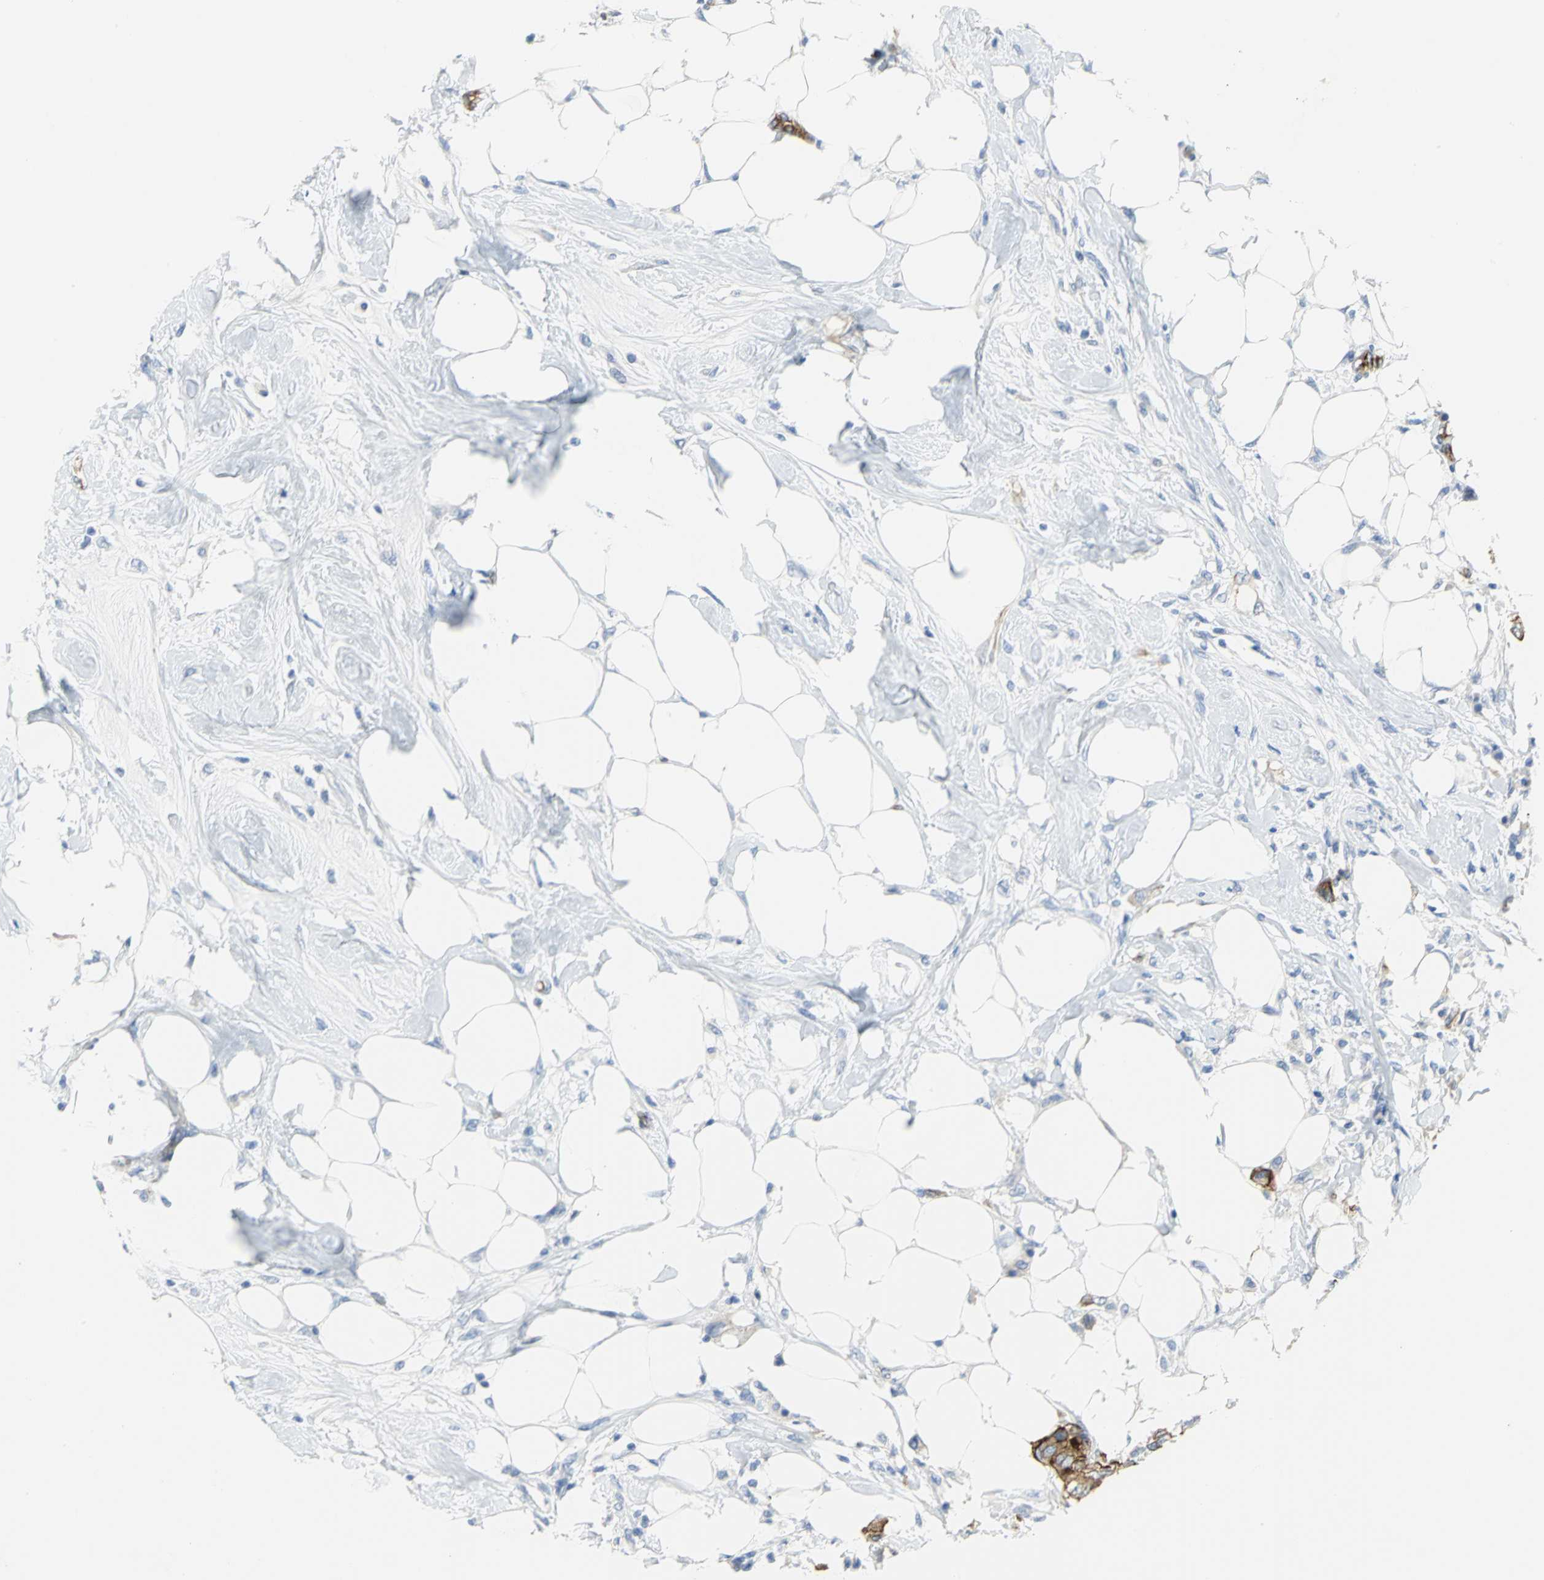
{"staining": {"intensity": "strong", "quantity": ">75%", "location": "cytoplasmic/membranous"}, "tissue": "breast cancer", "cell_type": "Tumor cells", "image_type": "cancer", "snomed": [{"axis": "morphology", "description": "Normal tissue, NOS"}, {"axis": "morphology", "description": "Duct carcinoma"}, {"axis": "topography", "description": "Breast"}], "caption": "Breast cancer (infiltrating ductal carcinoma) stained for a protein reveals strong cytoplasmic/membranous positivity in tumor cells.", "gene": "FLNB", "patient": {"sex": "female", "age": 49}}